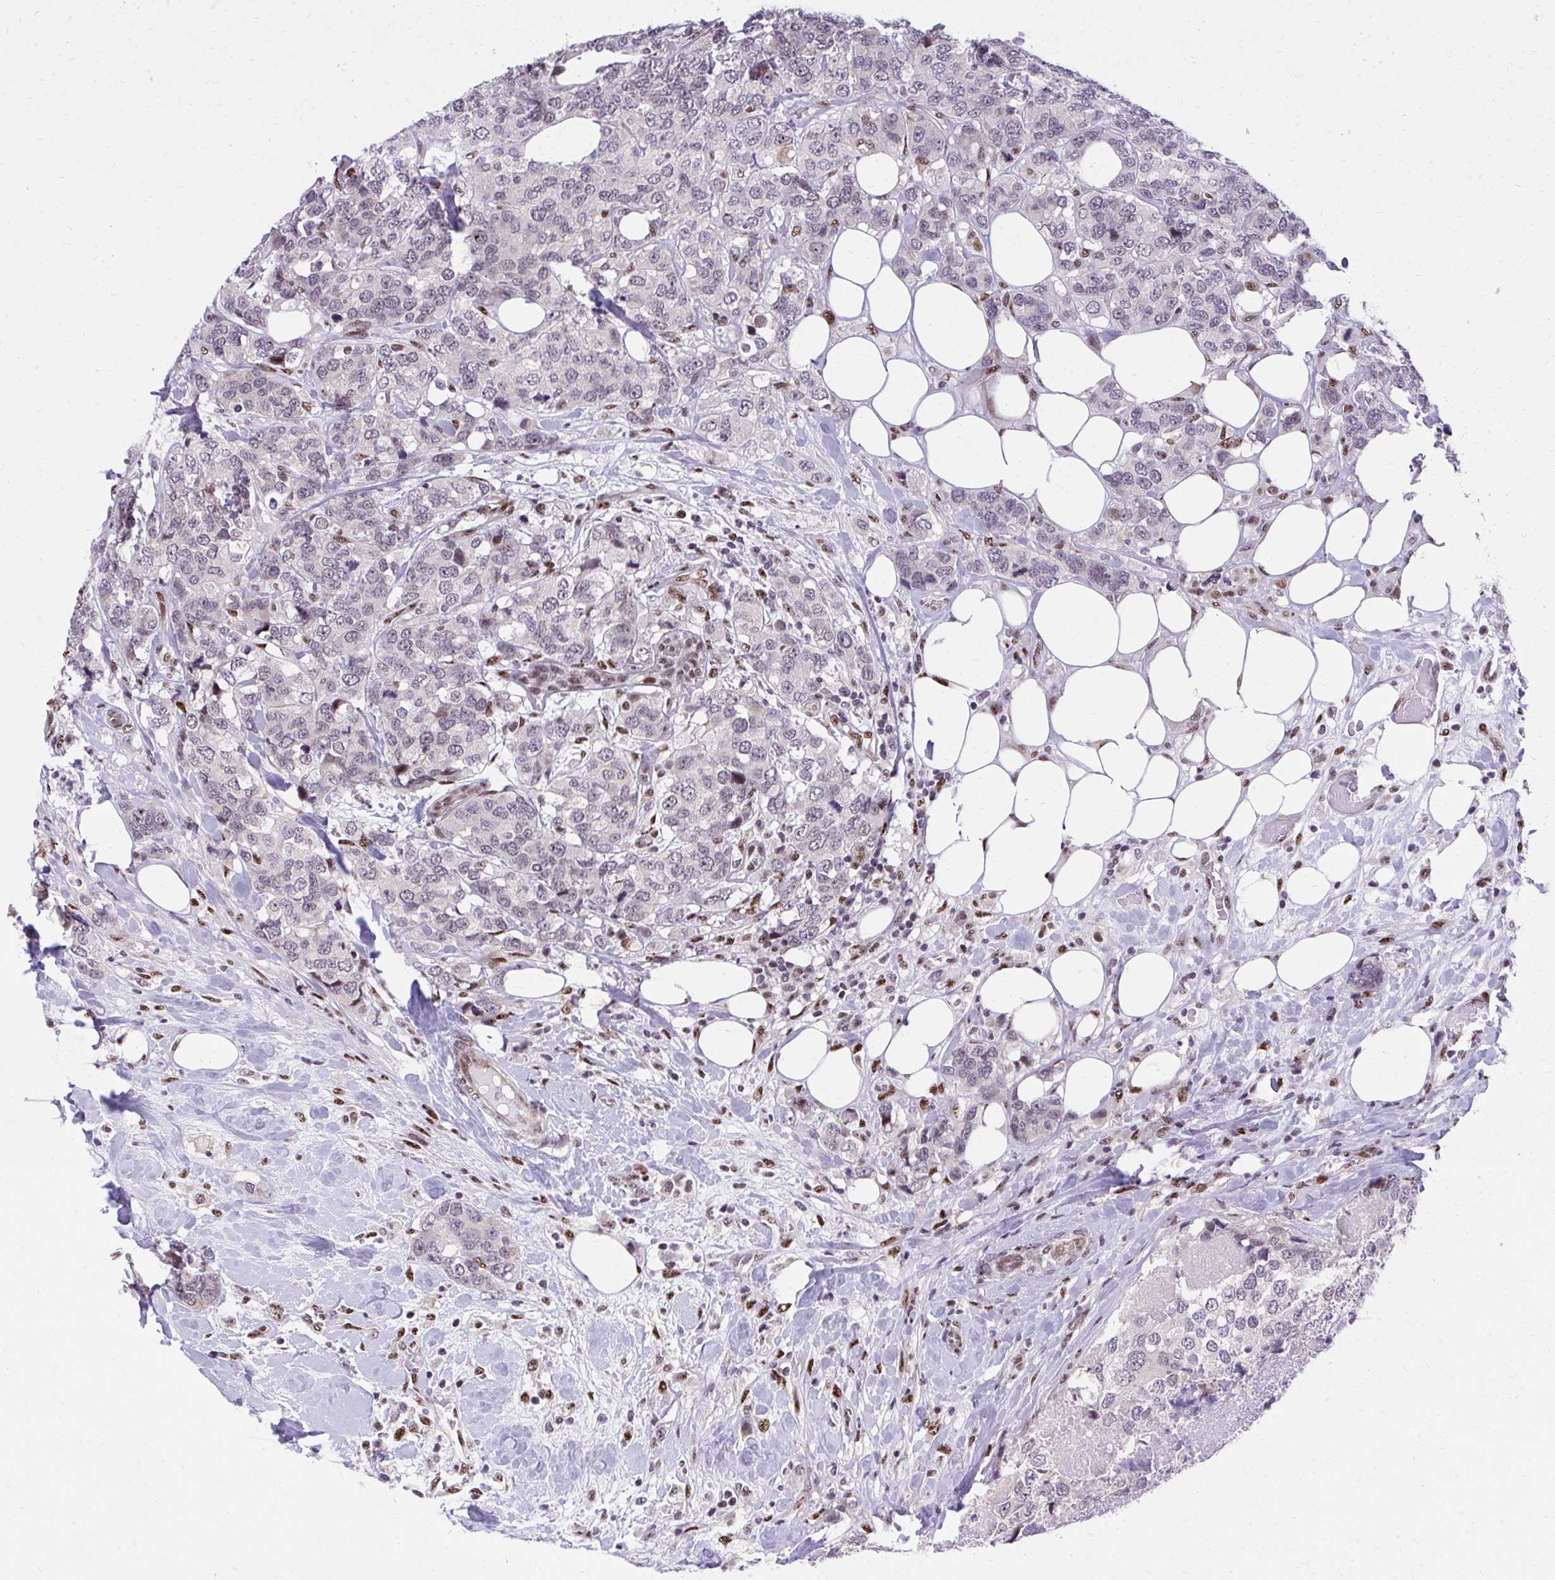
{"staining": {"intensity": "weak", "quantity": "<25%", "location": "nuclear"}, "tissue": "breast cancer", "cell_type": "Tumor cells", "image_type": "cancer", "snomed": [{"axis": "morphology", "description": "Lobular carcinoma"}, {"axis": "topography", "description": "Breast"}], "caption": "This is a image of immunohistochemistry staining of breast cancer (lobular carcinoma), which shows no positivity in tumor cells. Nuclei are stained in blue.", "gene": "HOXA4", "patient": {"sex": "female", "age": 59}}